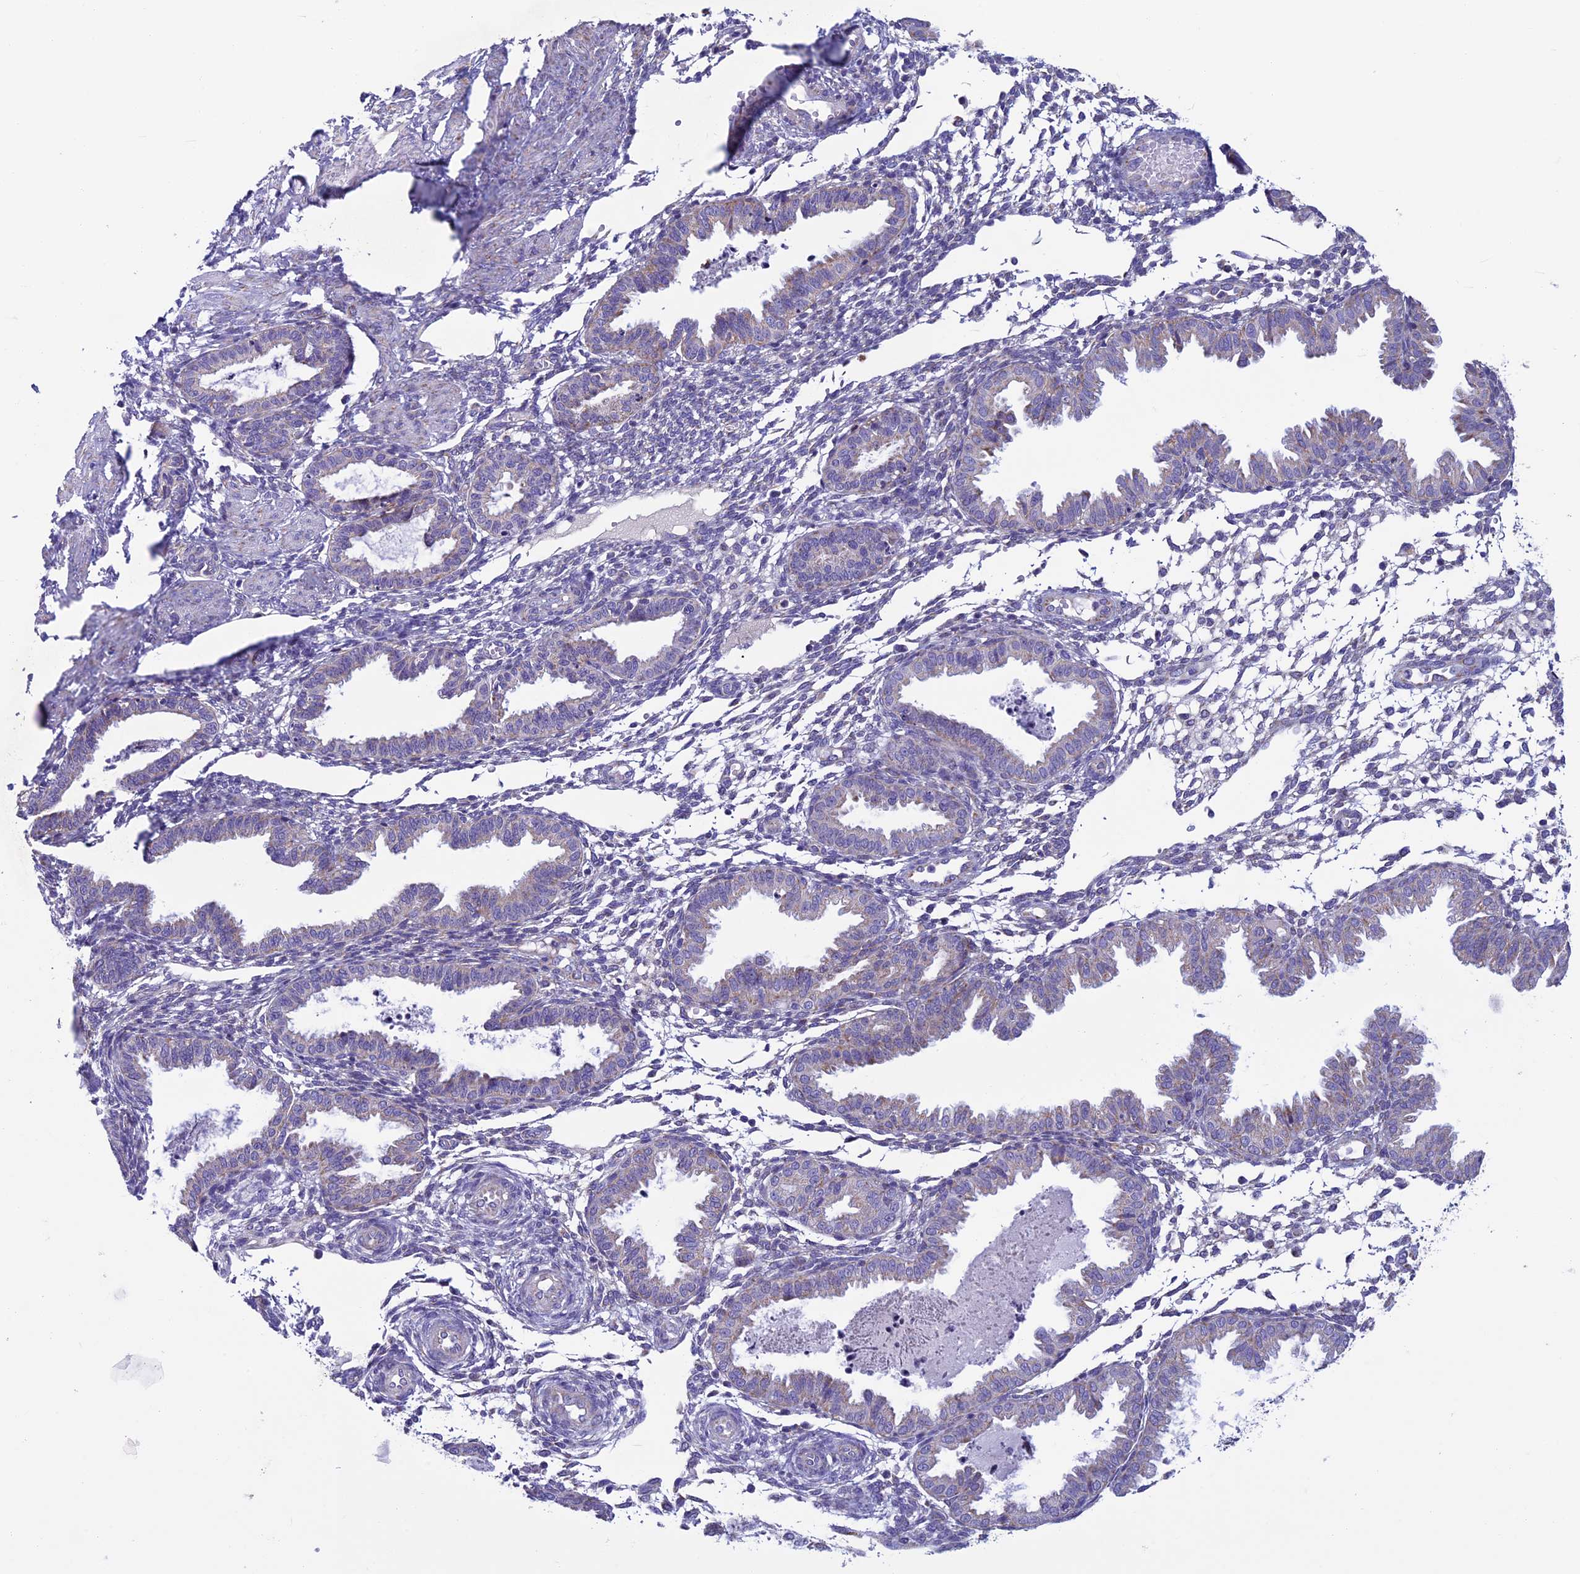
{"staining": {"intensity": "negative", "quantity": "none", "location": "none"}, "tissue": "endometrium", "cell_type": "Cells in endometrial stroma", "image_type": "normal", "snomed": [{"axis": "morphology", "description": "Normal tissue, NOS"}, {"axis": "topography", "description": "Endometrium"}], "caption": "DAB (3,3'-diaminobenzidine) immunohistochemical staining of normal human endometrium shows no significant positivity in cells in endometrial stroma.", "gene": "MFSD12", "patient": {"sex": "female", "age": 33}}